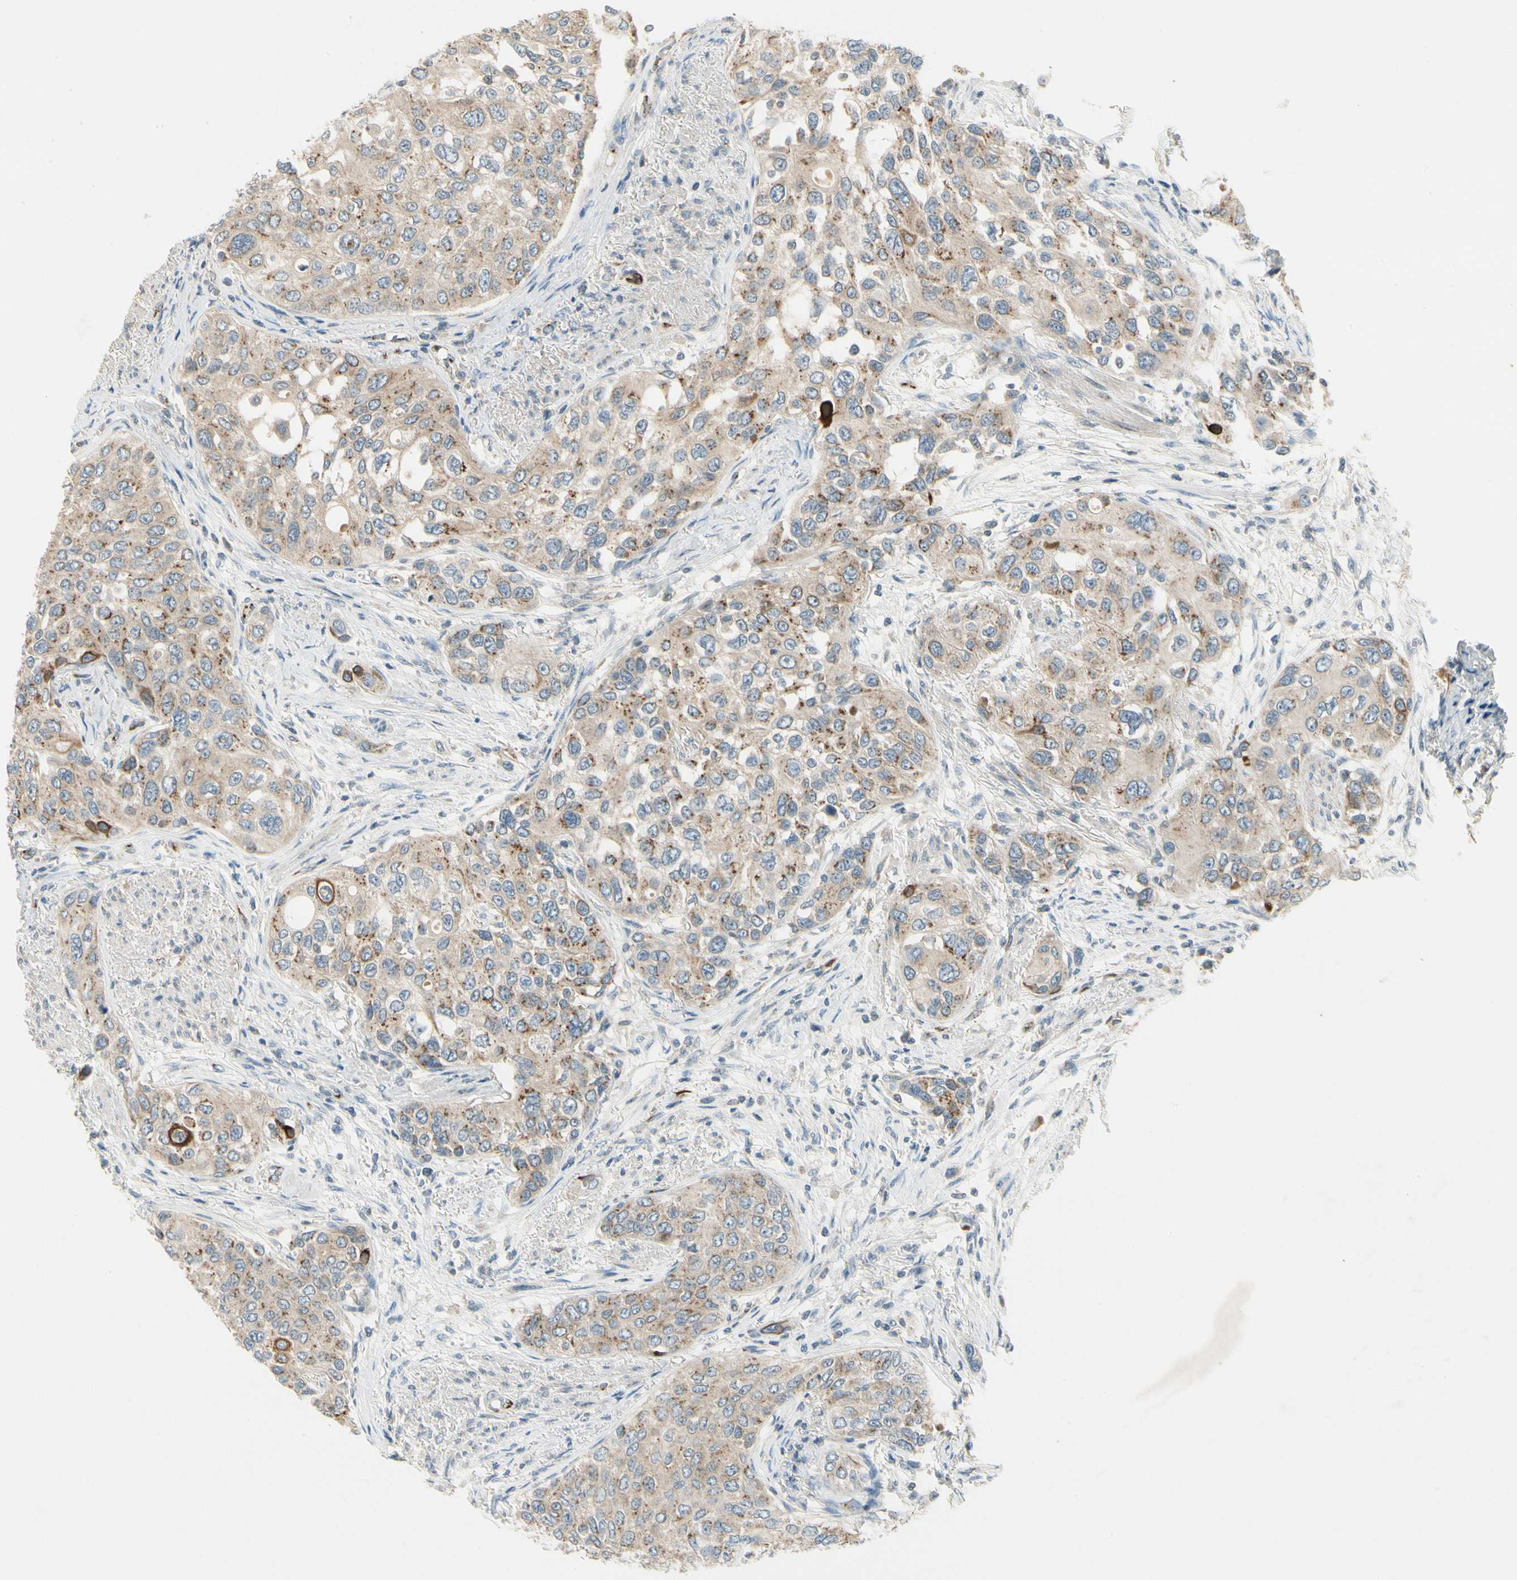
{"staining": {"intensity": "moderate", "quantity": "25%-75%", "location": "cytoplasmic/membranous"}, "tissue": "urothelial cancer", "cell_type": "Tumor cells", "image_type": "cancer", "snomed": [{"axis": "morphology", "description": "Urothelial carcinoma, High grade"}, {"axis": "topography", "description": "Urinary bladder"}], "caption": "A high-resolution micrograph shows immunohistochemistry staining of urothelial carcinoma (high-grade), which shows moderate cytoplasmic/membranous positivity in about 25%-75% of tumor cells. (DAB (3,3'-diaminobenzidine) = brown stain, brightfield microscopy at high magnification).", "gene": "MANSC1", "patient": {"sex": "female", "age": 56}}